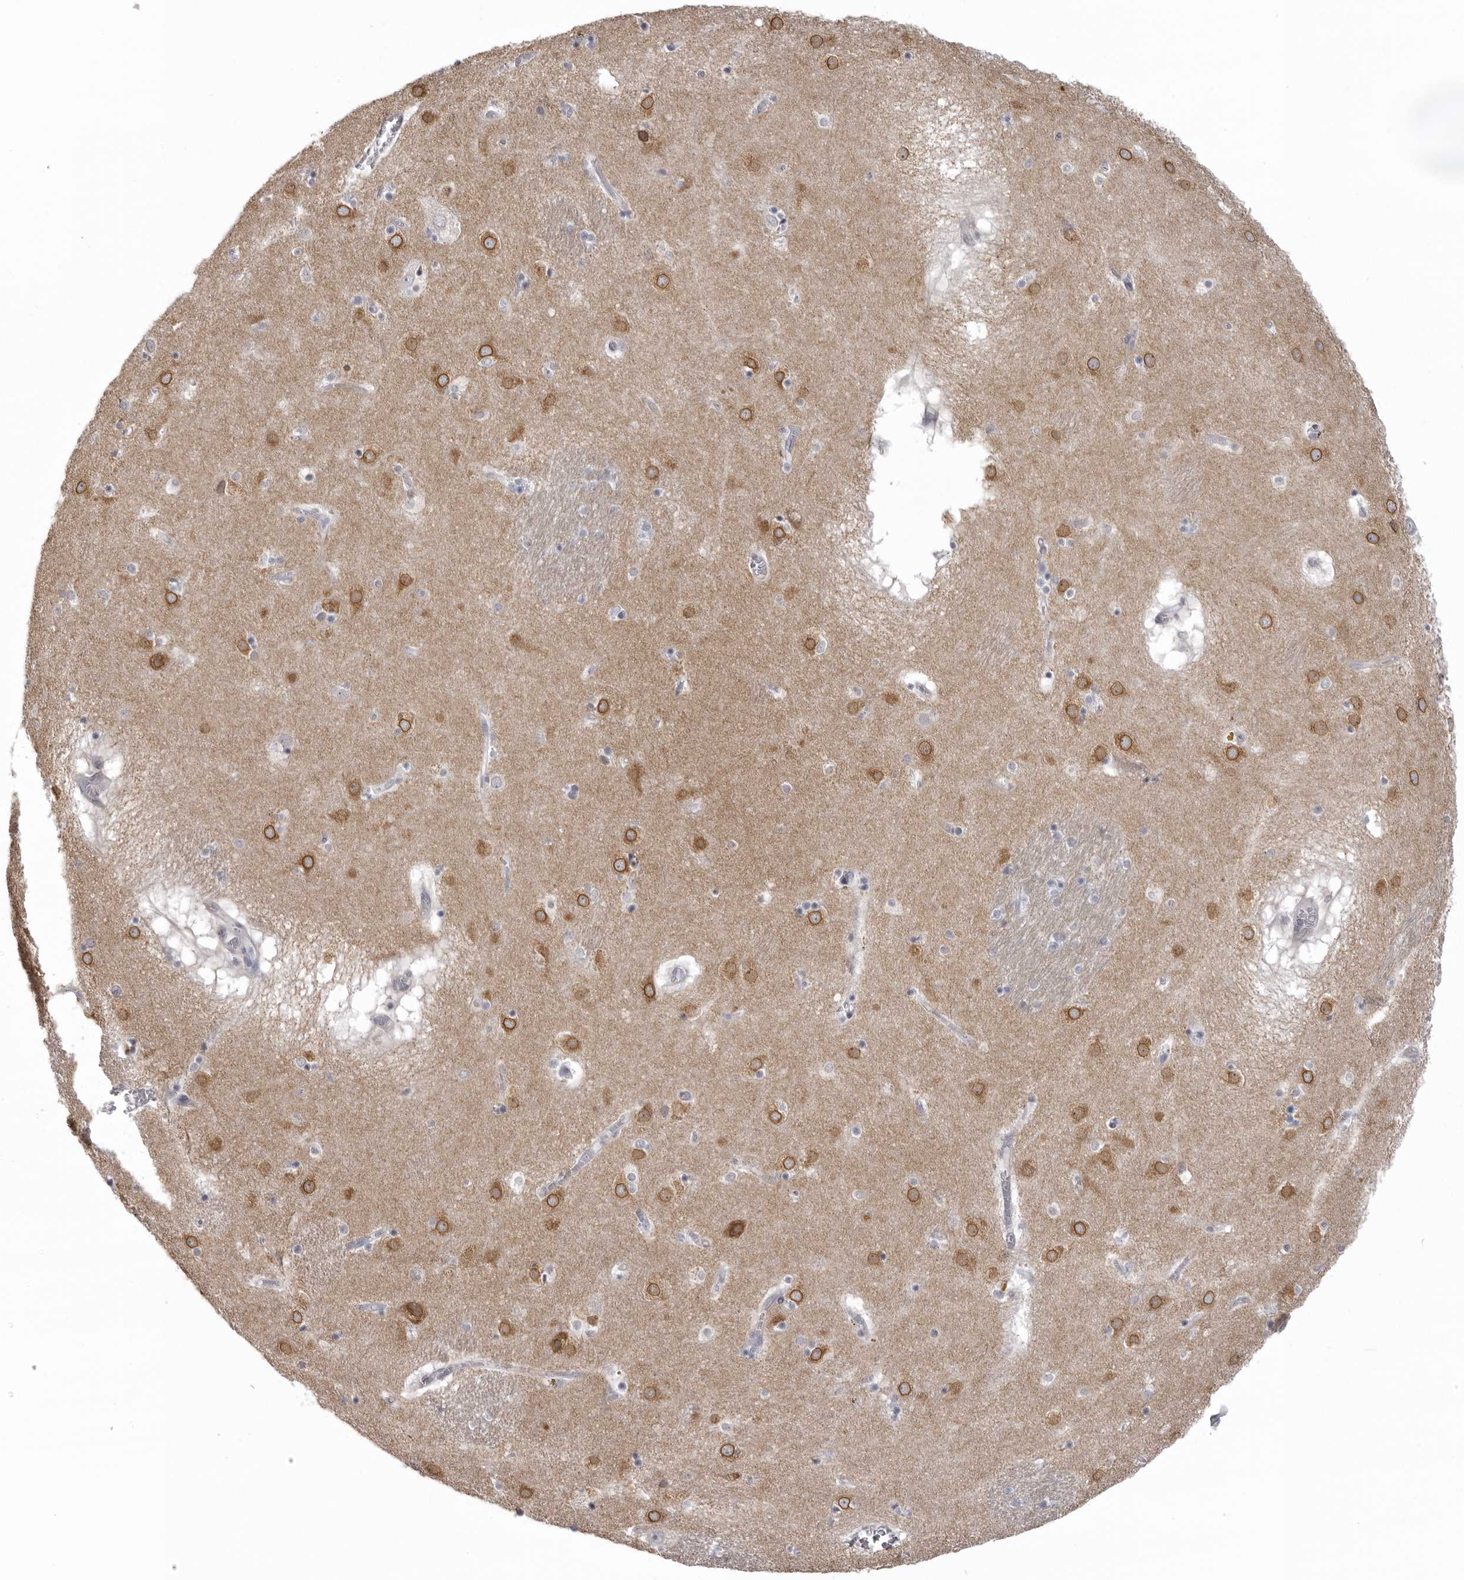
{"staining": {"intensity": "negative", "quantity": "none", "location": "none"}, "tissue": "caudate", "cell_type": "Glial cells", "image_type": "normal", "snomed": [{"axis": "morphology", "description": "Normal tissue, NOS"}, {"axis": "topography", "description": "Lateral ventricle wall"}], "caption": "An IHC histopathology image of unremarkable caudate is shown. There is no staining in glial cells of caudate.", "gene": "NCEH1", "patient": {"sex": "male", "age": 70}}